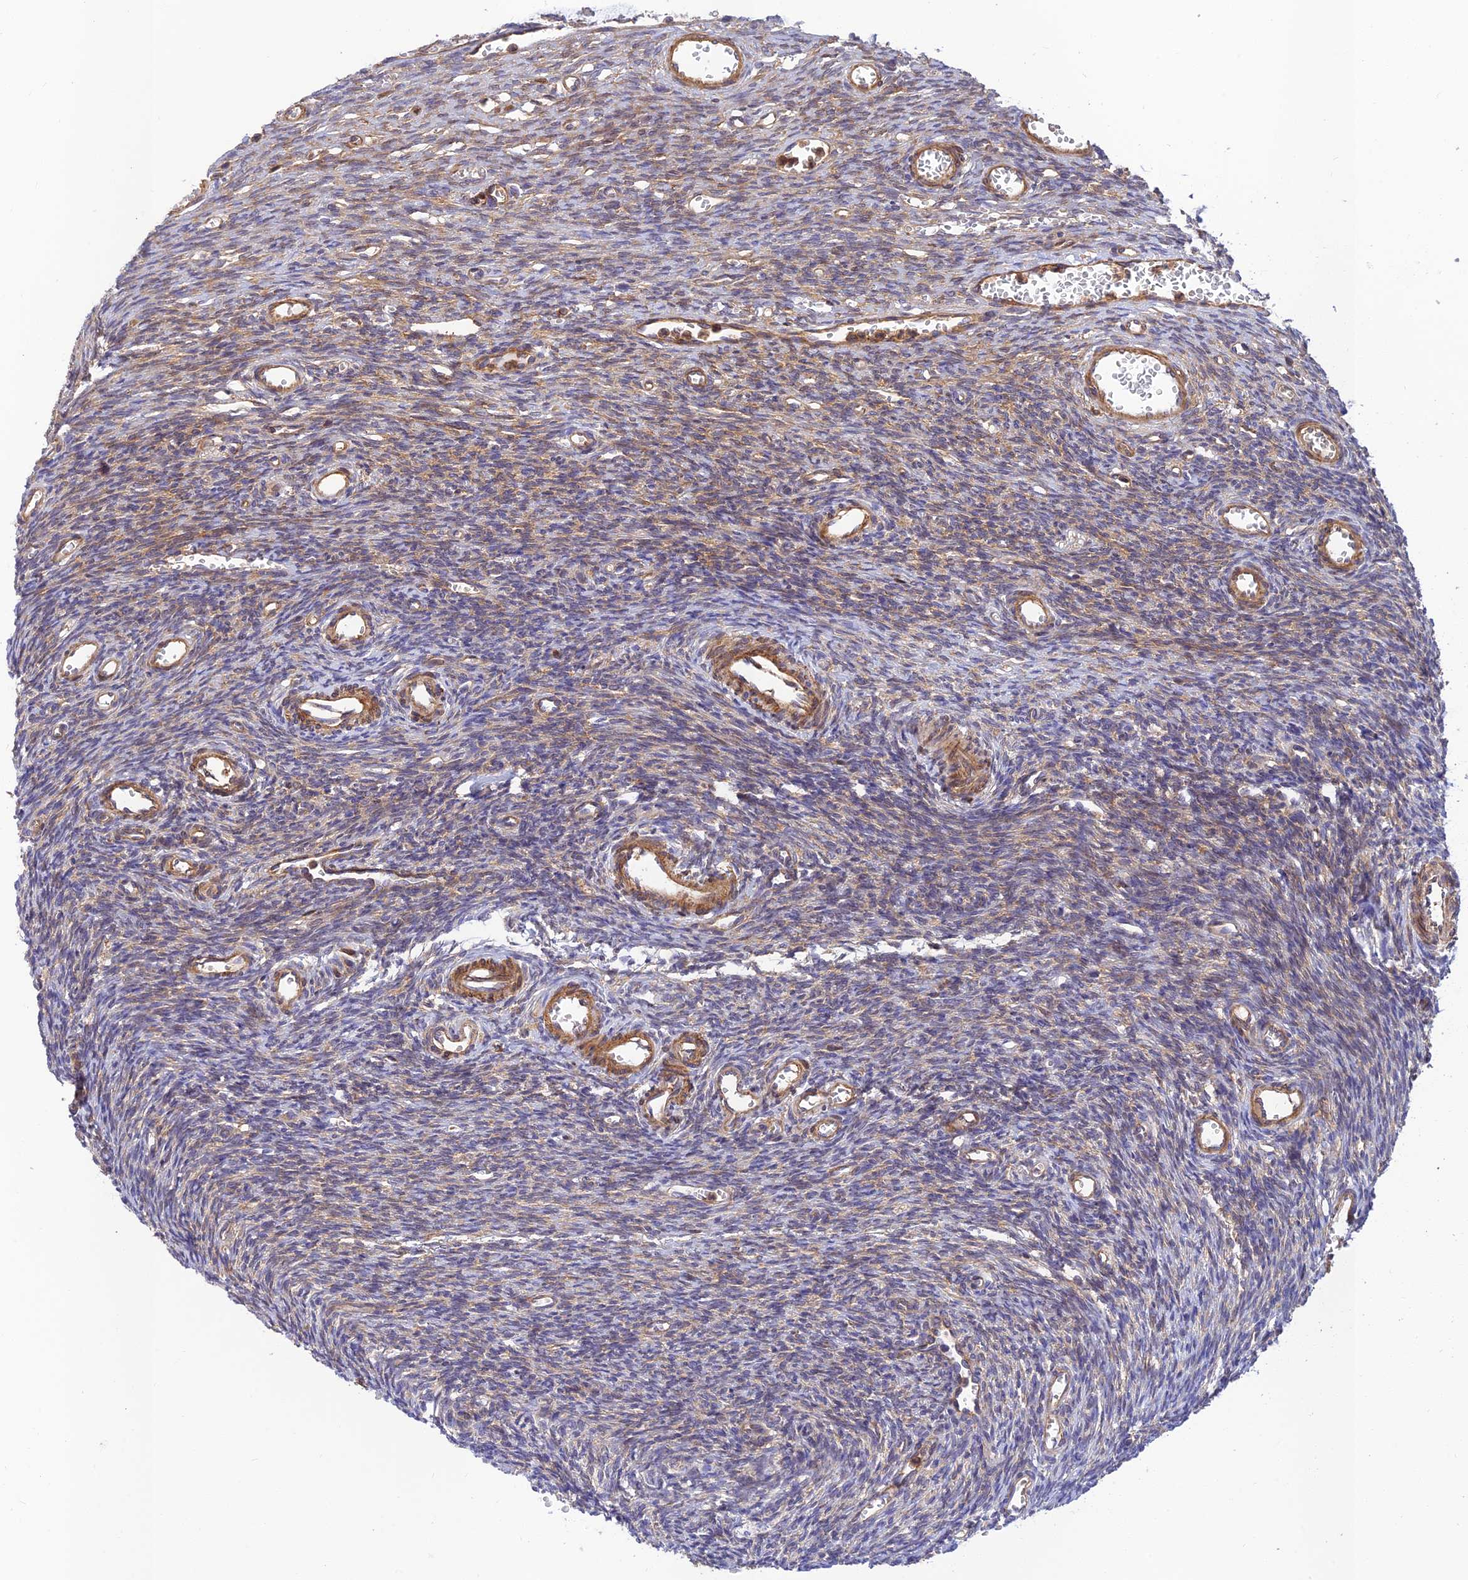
{"staining": {"intensity": "weak", "quantity": "25%-75%", "location": "cytoplasmic/membranous"}, "tissue": "ovary", "cell_type": "Ovarian stroma cells", "image_type": "normal", "snomed": [{"axis": "morphology", "description": "Normal tissue, NOS"}, {"axis": "topography", "description": "Ovary"}], "caption": "A photomicrograph of ovary stained for a protein shows weak cytoplasmic/membranous brown staining in ovarian stroma cells.", "gene": "PPP1R12C", "patient": {"sex": "female", "age": 39}}